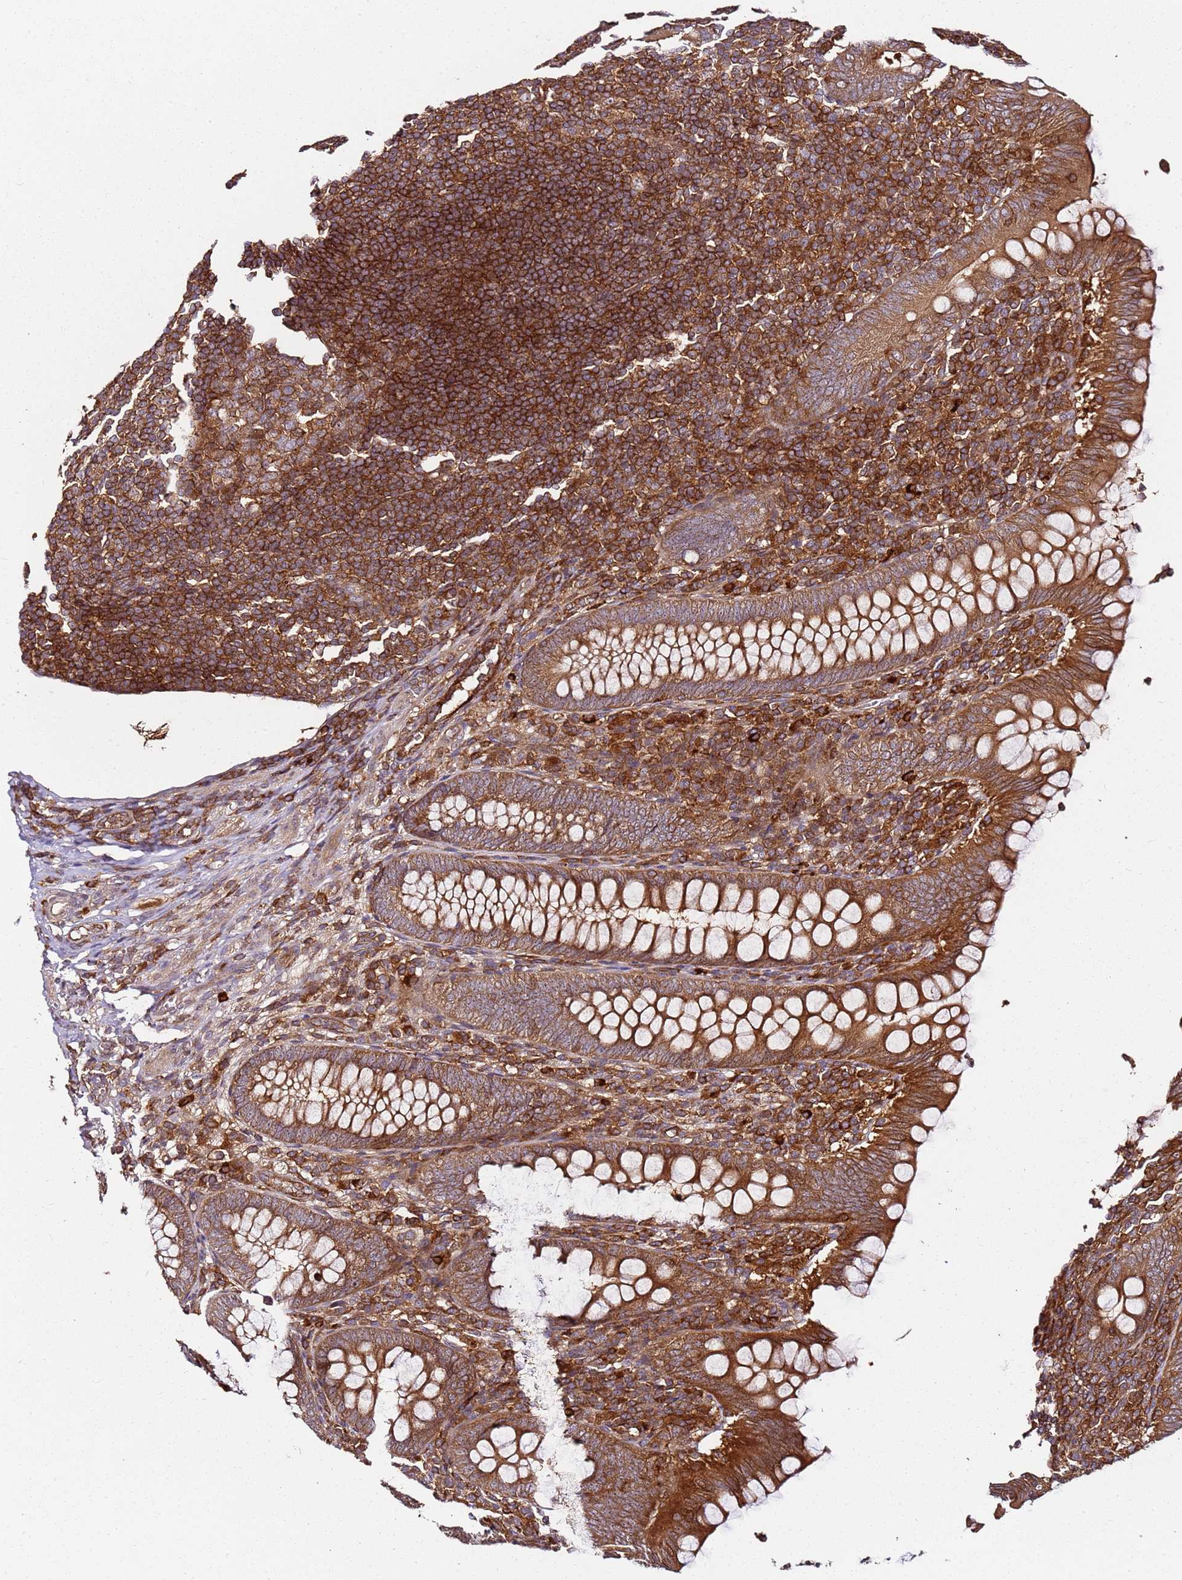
{"staining": {"intensity": "strong", "quantity": ">75%", "location": "cytoplasmic/membranous"}, "tissue": "appendix", "cell_type": "Glandular cells", "image_type": "normal", "snomed": [{"axis": "morphology", "description": "Normal tissue, NOS"}, {"axis": "topography", "description": "Appendix"}], "caption": "A brown stain highlights strong cytoplasmic/membranous staining of a protein in glandular cells of unremarkable human appendix. (brown staining indicates protein expression, while blue staining denotes nuclei).", "gene": "PRMT7", "patient": {"sex": "male", "age": 14}}